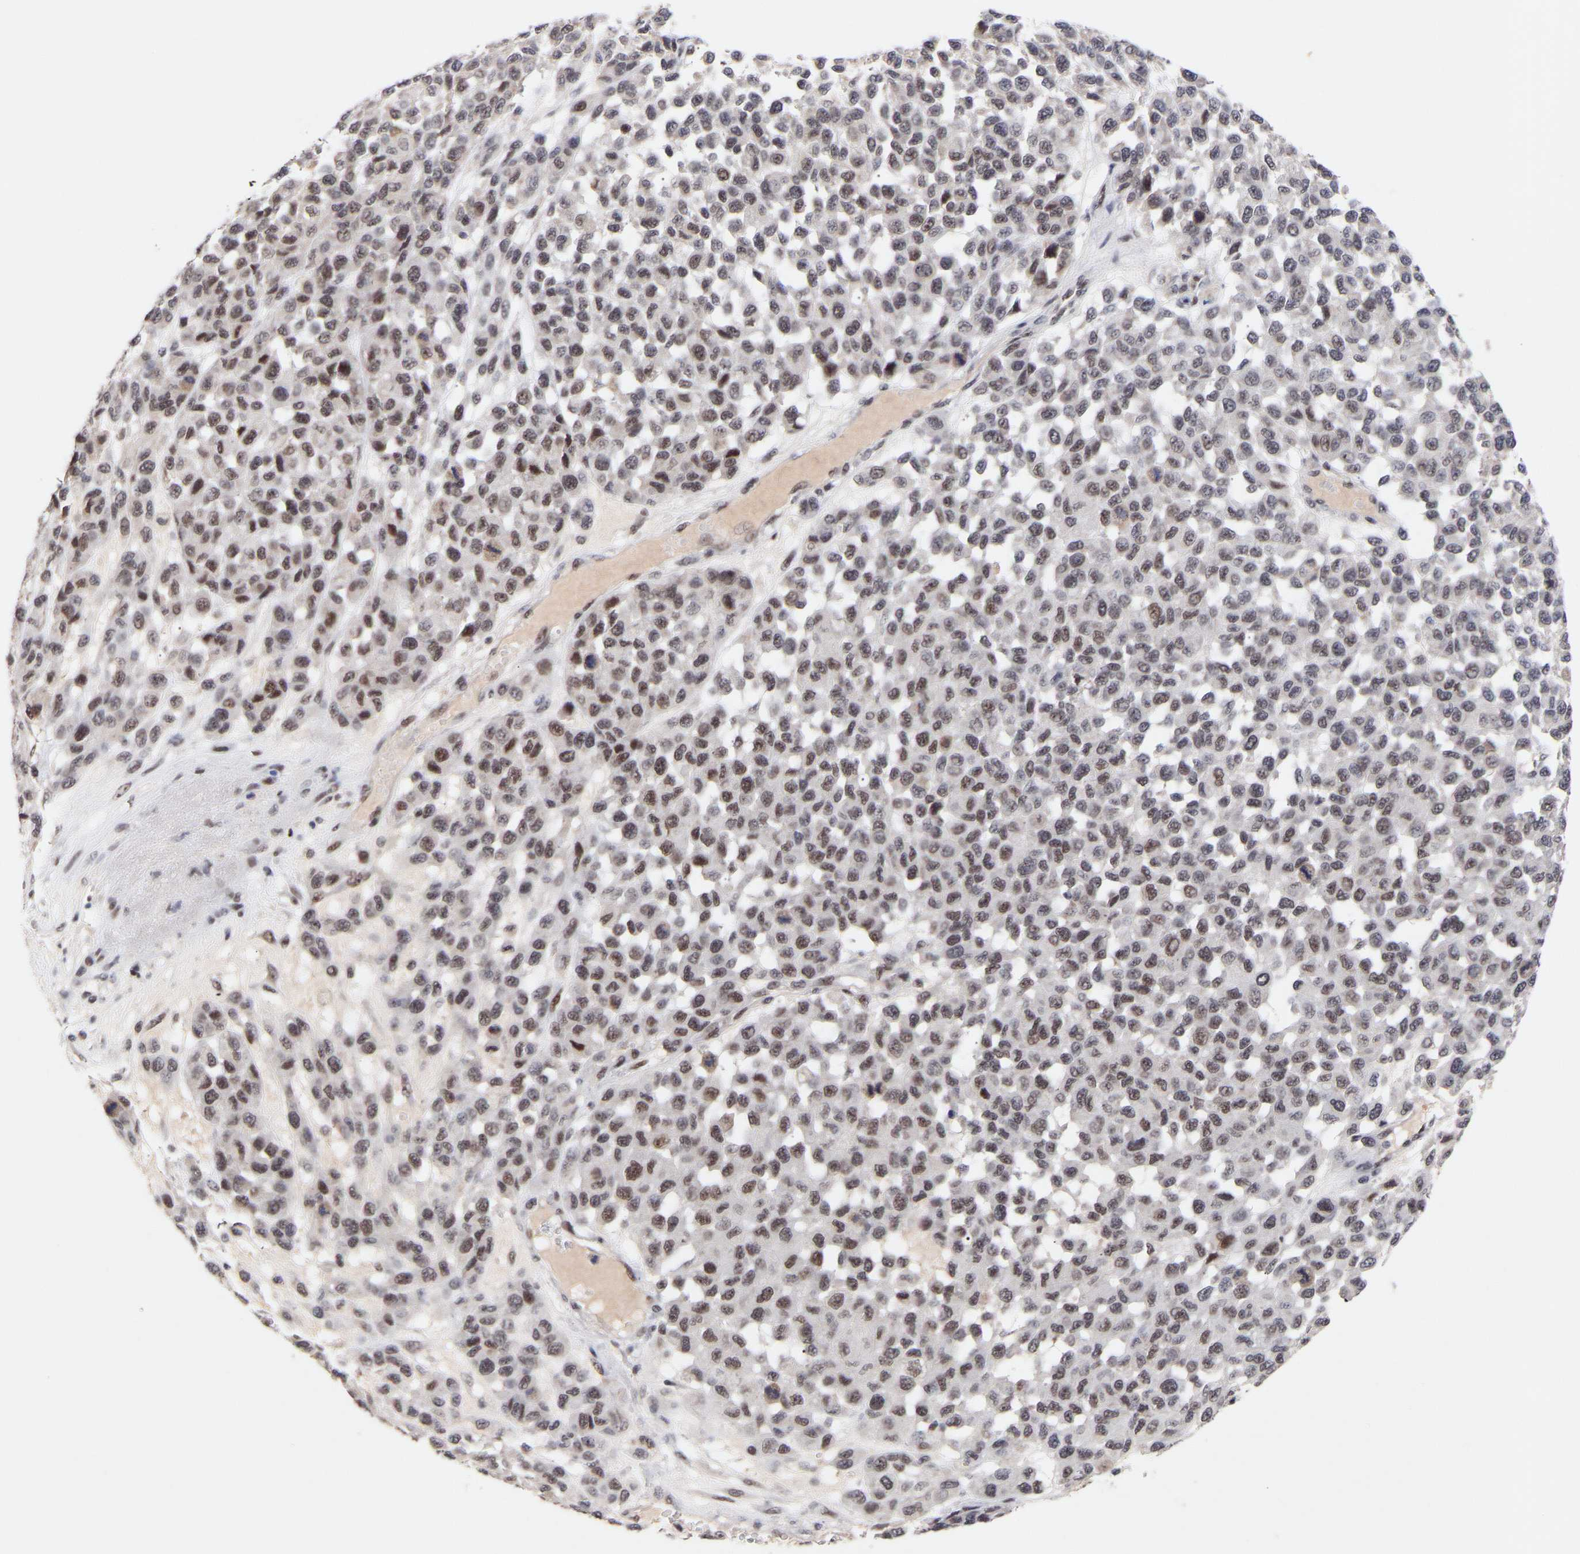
{"staining": {"intensity": "moderate", "quantity": "25%-75%", "location": "nuclear"}, "tissue": "melanoma", "cell_type": "Tumor cells", "image_type": "cancer", "snomed": [{"axis": "morphology", "description": "Malignant melanoma, NOS"}, {"axis": "topography", "description": "Skin"}], "caption": "Immunohistochemistry (IHC) photomicrograph of neoplastic tissue: melanoma stained using immunohistochemistry (IHC) reveals medium levels of moderate protein expression localized specifically in the nuclear of tumor cells, appearing as a nuclear brown color.", "gene": "RBM15", "patient": {"sex": "male", "age": 62}}